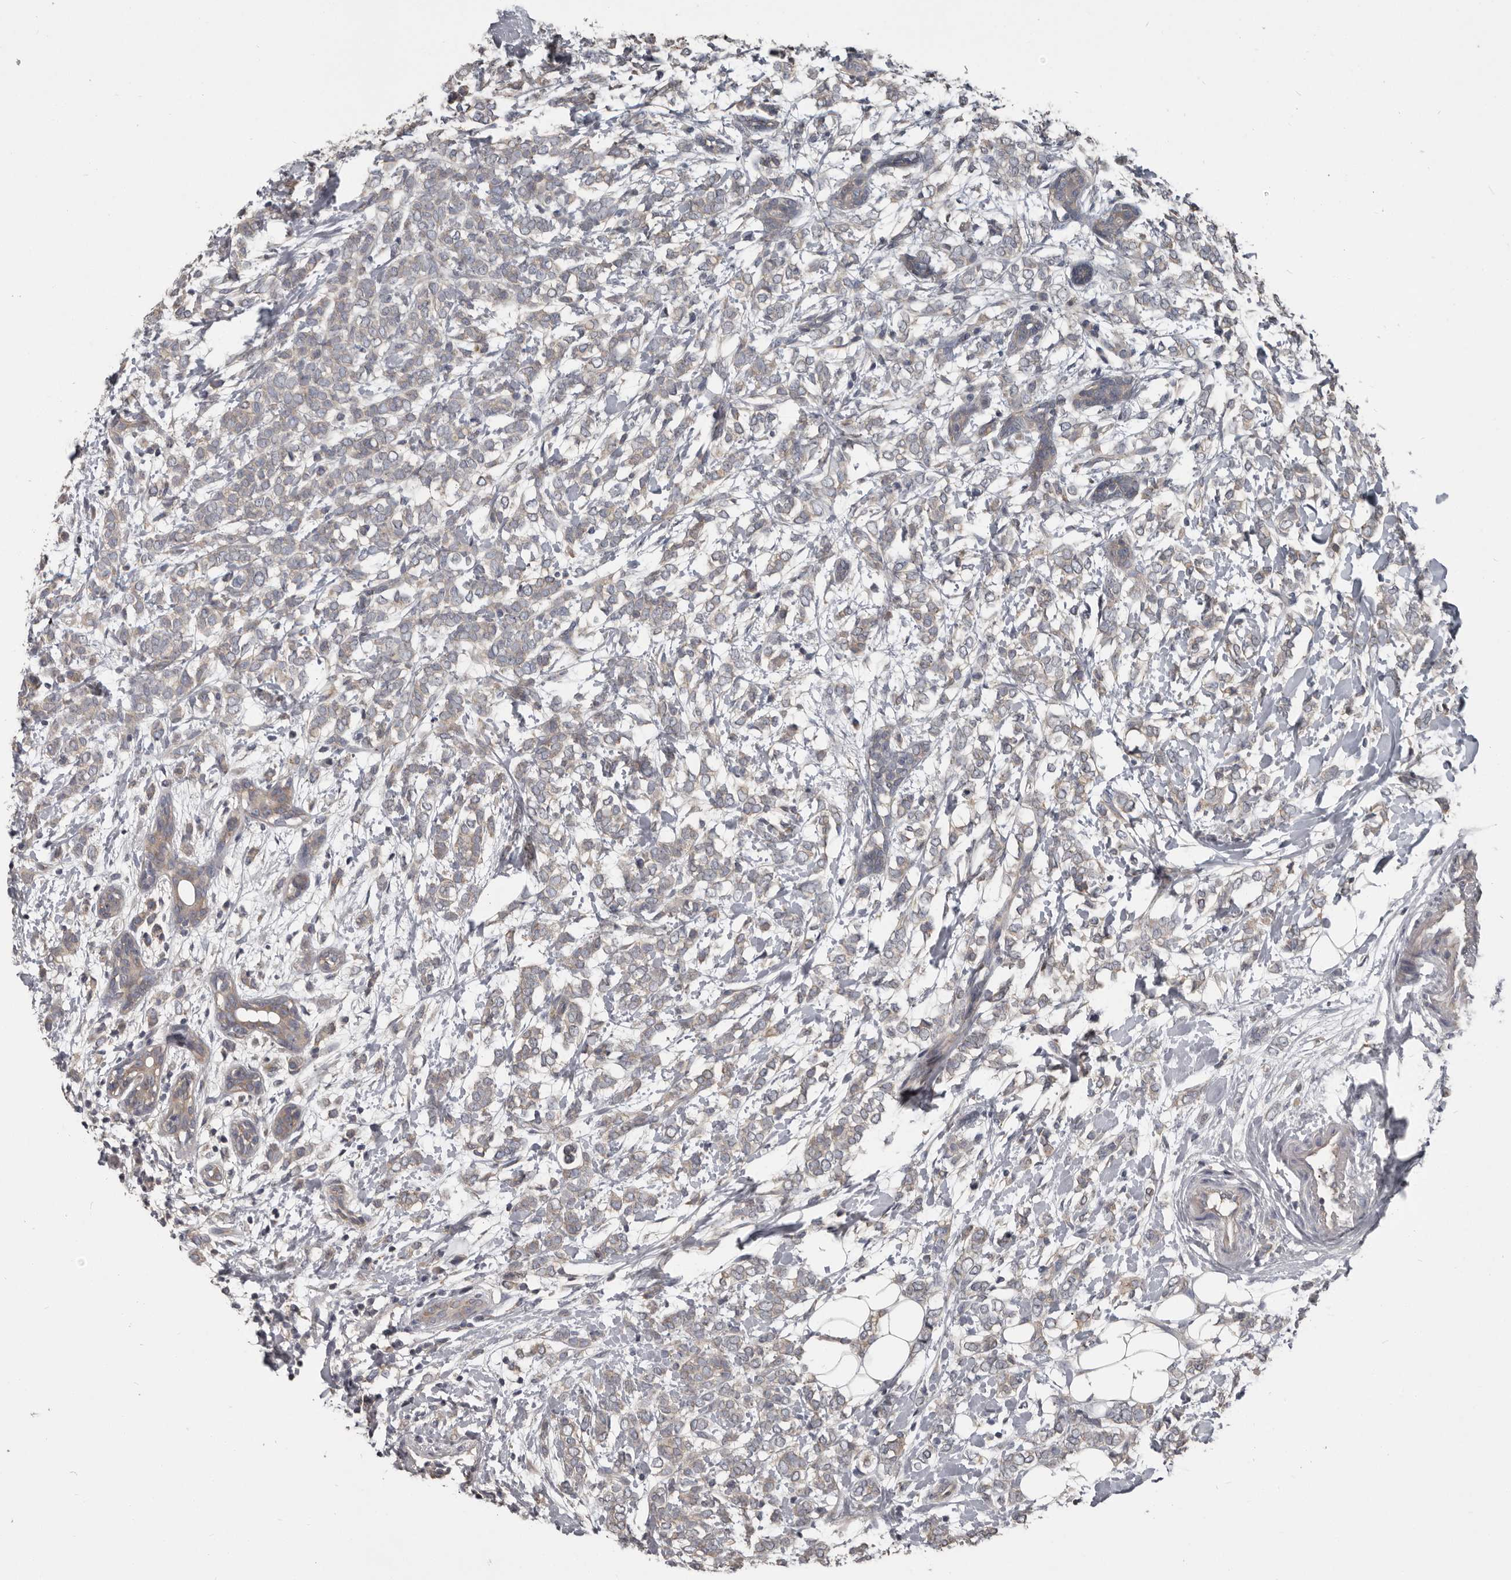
{"staining": {"intensity": "weak", "quantity": "25%-75%", "location": "cytoplasmic/membranous"}, "tissue": "breast cancer", "cell_type": "Tumor cells", "image_type": "cancer", "snomed": [{"axis": "morphology", "description": "Normal tissue, NOS"}, {"axis": "morphology", "description": "Lobular carcinoma"}, {"axis": "topography", "description": "Breast"}], "caption": "Protein expression by immunohistochemistry (IHC) reveals weak cytoplasmic/membranous positivity in about 25%-75% of tumor cells in breast cancer (lobular carcinoma).", "gene": "CA6", "patient": {"sex": "female", "age": 47}}